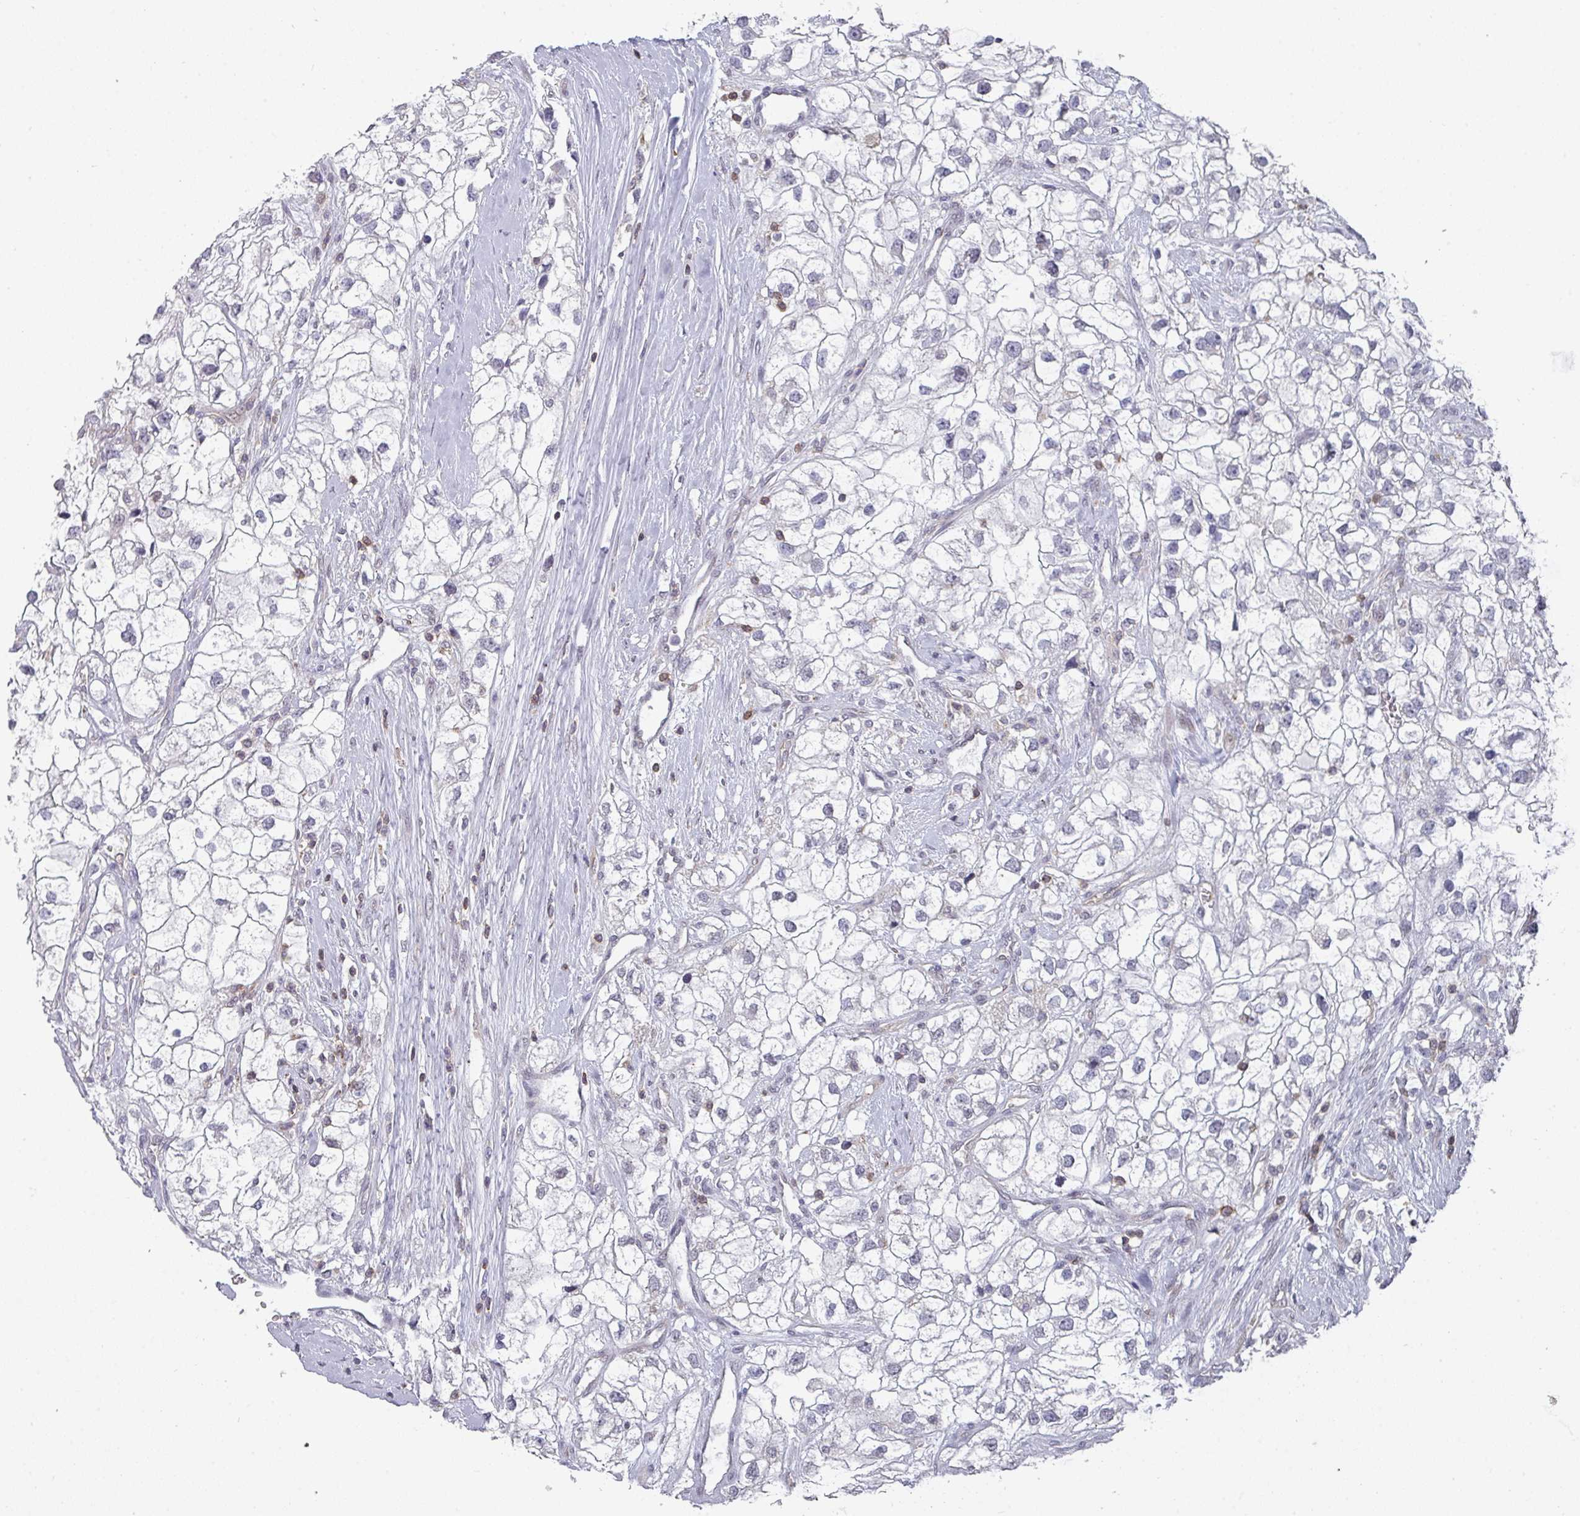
{"staining": {"intensity": "negative", "quantity": "none", "location": "none"}, "tissue": "renal cancer", "cell_type": "Tumor cells", "image_type": "cancer", "snomed": [{"axis": "morphology", "description": "Adenocarcinoma, NOS"}, {"axis": "topography", "description": "Kidney"}], "caption": "Immunohistochemical staining of human adenocarcinoma (renal) reveals no significant staining in tumor cells.", "gene": "RASAL3", "patient": {"sex": "male", "age": 59}}